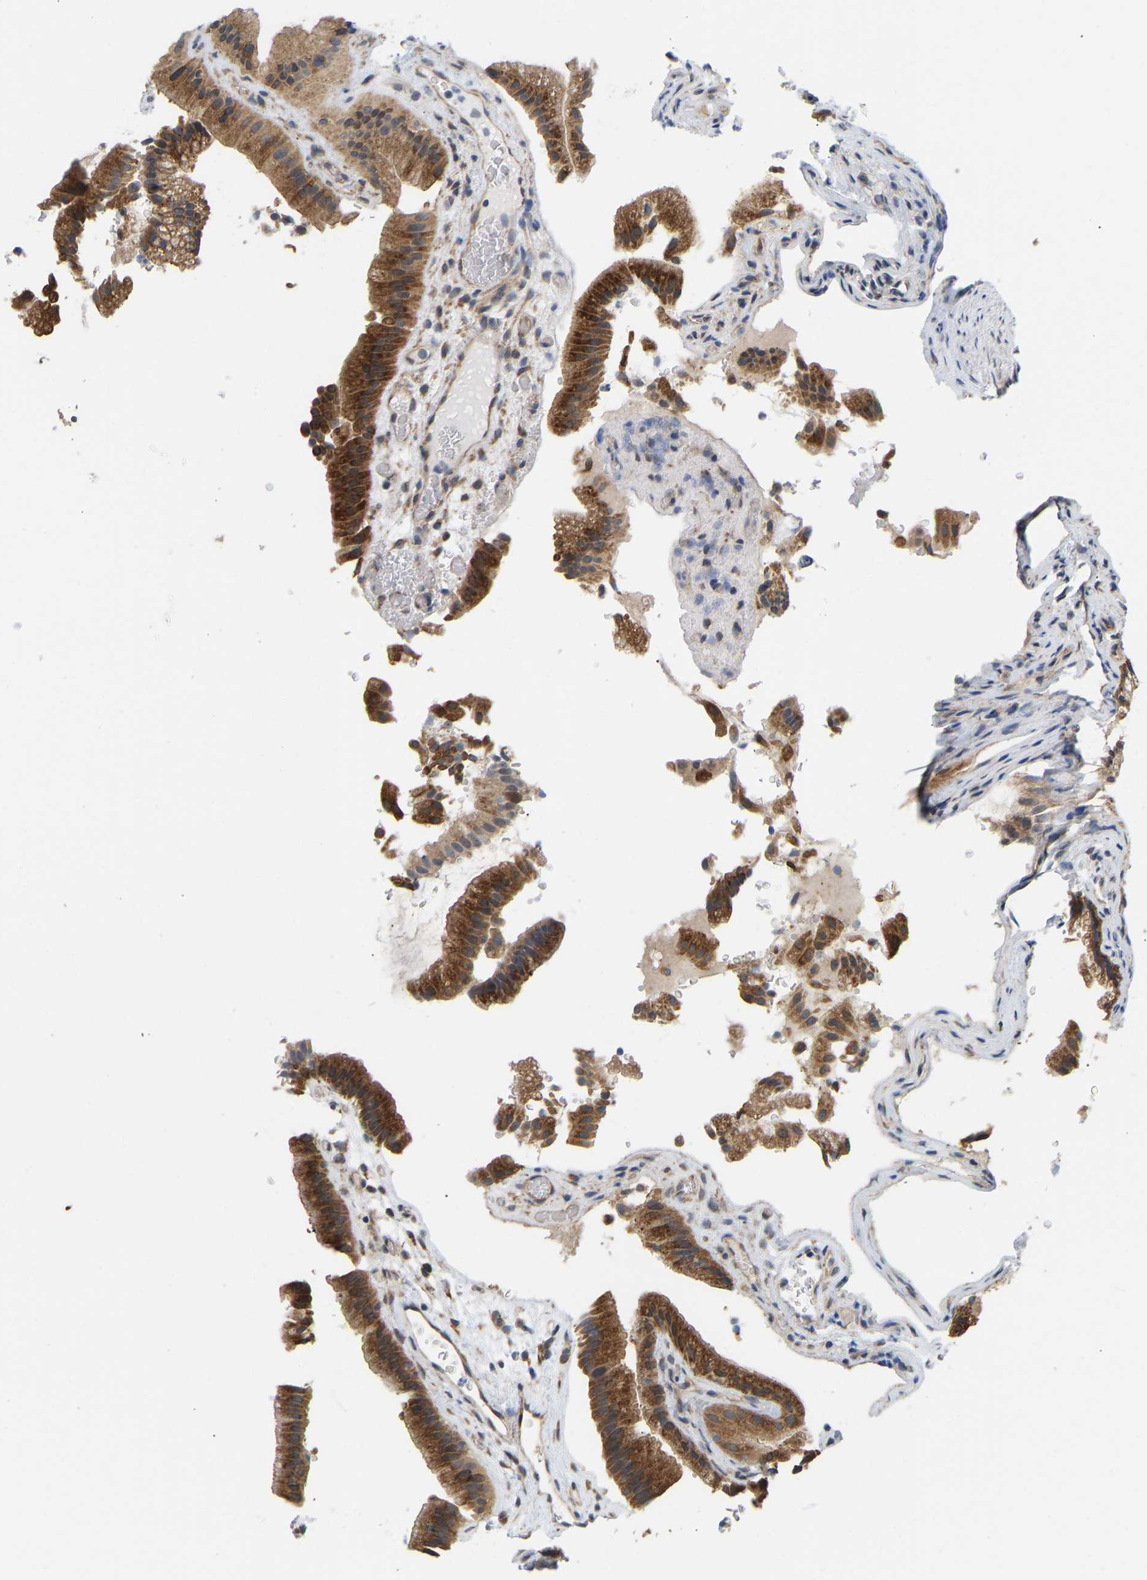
{"staining": {"intensity": "moderate", "quantity": ">75%", "location": "cytoplasmic/membranous"}, "tissue": "gallbladder", "cell_type": "Glandular cells", "image_type": "normal", "snomed": [{"axis": "morphology", "description": "Normal tissue, NOS"}, {"axis": "topography", "description": "Gallbladder"}], "caption": "Immunohistochemistry (IHC) micrograph of normal human gallbladder stained for a protein (brown), which demonstrates medium levels of moderate cytoplasmic/membranous staining in approximately >75% of glandular cells.", "gene": "BEND3", "patient": {"sex": "male", "age": 49}}